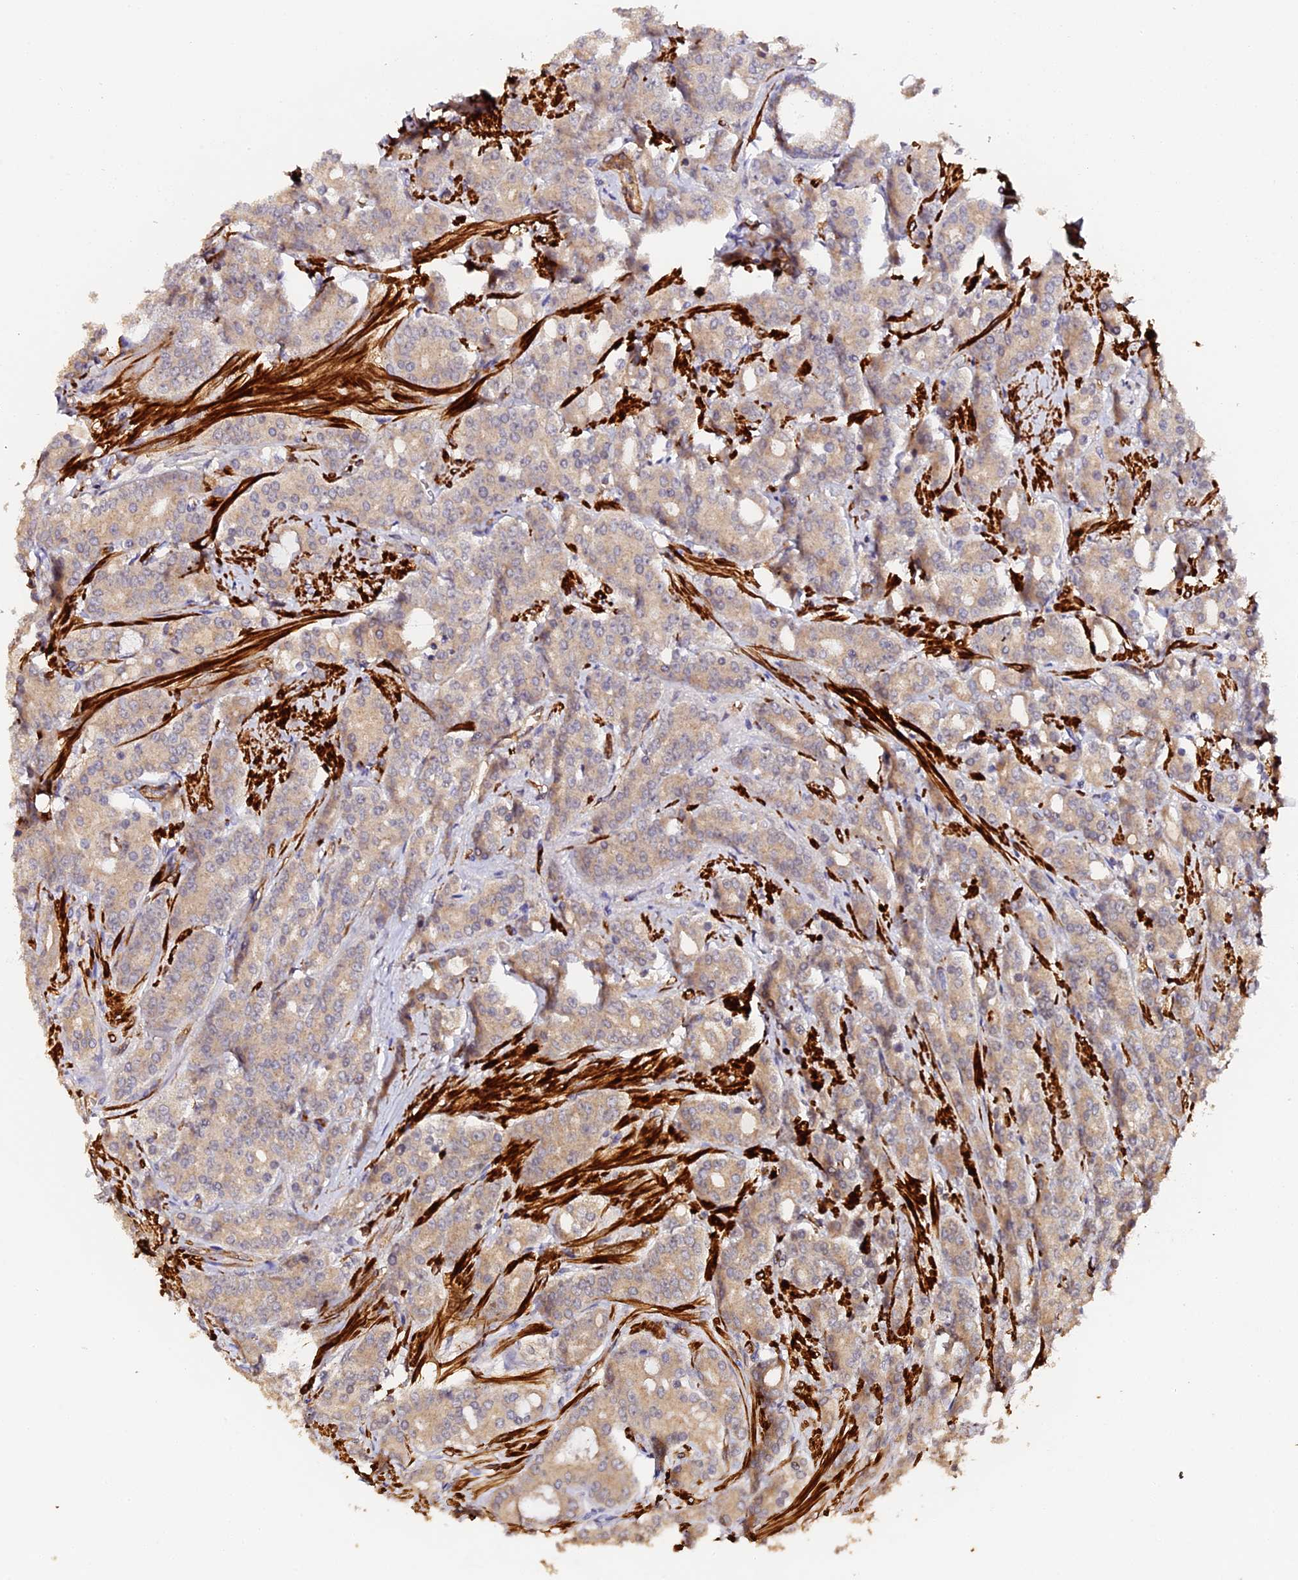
{"staining": {"intensity": "weak", "quantity": ">75%", "location": "cytoplasmic/membranous"}, "tissue": "prostate cancer", "cell_type": "Tumor cells", "image_type": "cancer", "snomed": [{"axis": "morphology", "description": "Adenocarcinoma, High grade"}, {"axis": "topography", "description": "Prostate"}], "caption": "Brown immunohistochemical staining in human prostate cancer (high-grade adenocarcinoma) shows weak cytoplasmic/membranous positivity in approximately >75% of tumor cells. The staining was performed using DAB (3,3'-diaminobenzidine), with brown indicating positive protein expression. Nuclei are stained blue with hematoxylin.", "gene": "TDO2", "patient": {"sex": "male", "age": 62}}